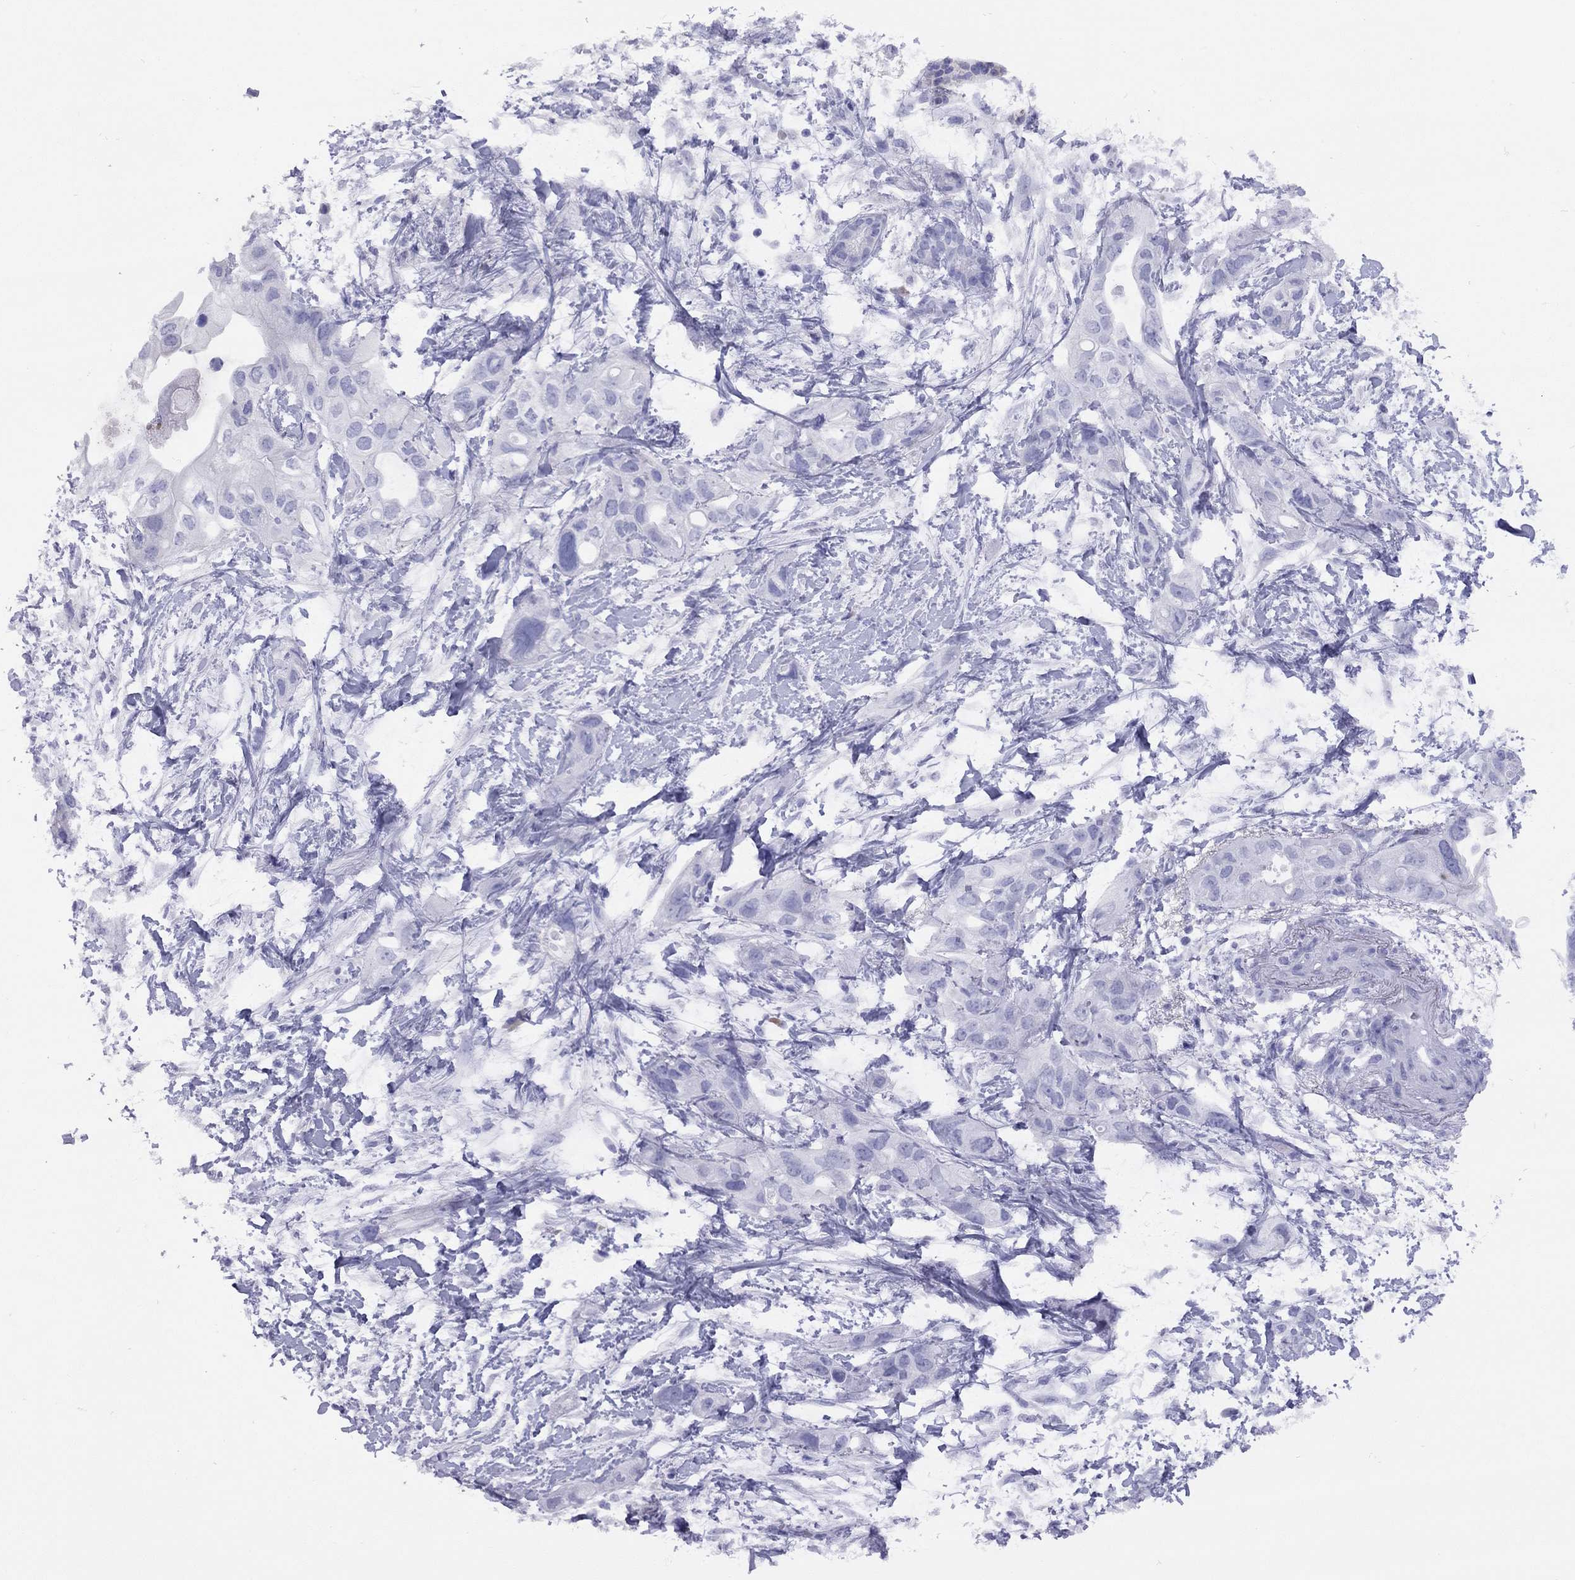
{"staining": {"intensity": "negative", "quantity": "none", "location": "none"}, "tissue": "pancreatic cancer", "cell_type": "Tumor cells", "image_type": "cancer", "snomed": [{"axis": "morphology", "description": "Adenocarcinoma, NOS"}, {"axis": "topography", "description": "Pancreas"}], "caption": "DAB (3,3'-diaminobenzidine) immunohistochemical staining of human pancreatic adenocarcinoma shows no significant expression in tumor cells. (Stains: DAB (3,3'-diaminobenzidine) IHC with hematoxylin counter stain, Microscopy: brightfield microscopy at high magnification).", "gene": "GRIA2", "patient": {"sex": "female", "age": 72}}